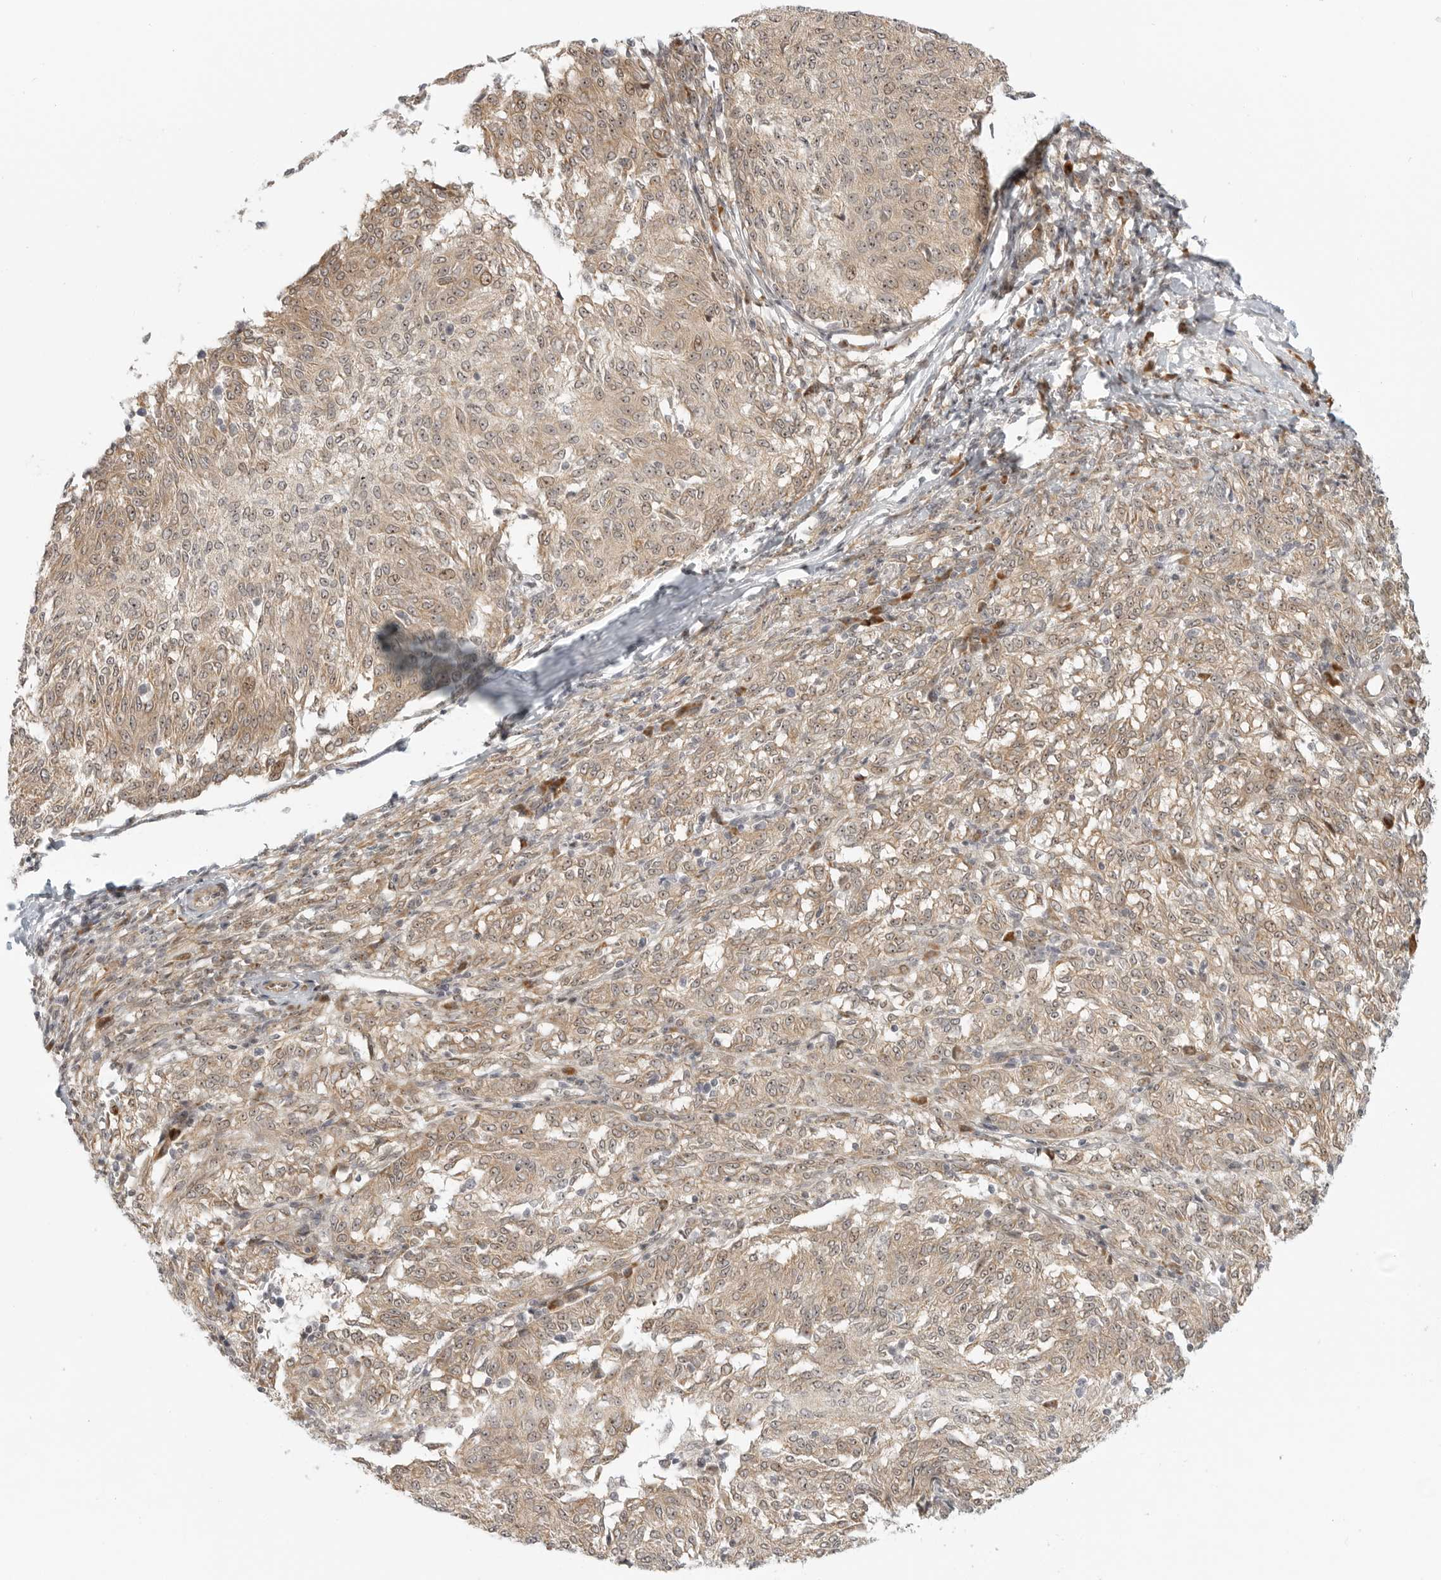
{"staining": {"intensity": "weak", "quantity": ">75%", "location": "cytoplasmic/membranous,nuclear"}, "tissue": "melanoma", "cell_type": "Tumor cells", "image_type": "cancer", "snomed": [{"axis": "morphology", "description": "Malignant melanoma, NOS"}, {"axis": "topography", "description": "Skin"}], "caption": "IHC micrograph of human melanoma stained for a protein (brown), which displays low levels of weak cytoplasmic/membranous and nuclear positivity in about >75% of tumor cells.", "gene": "DSCC1", "patient": {"sex": "female", "age": 72}}